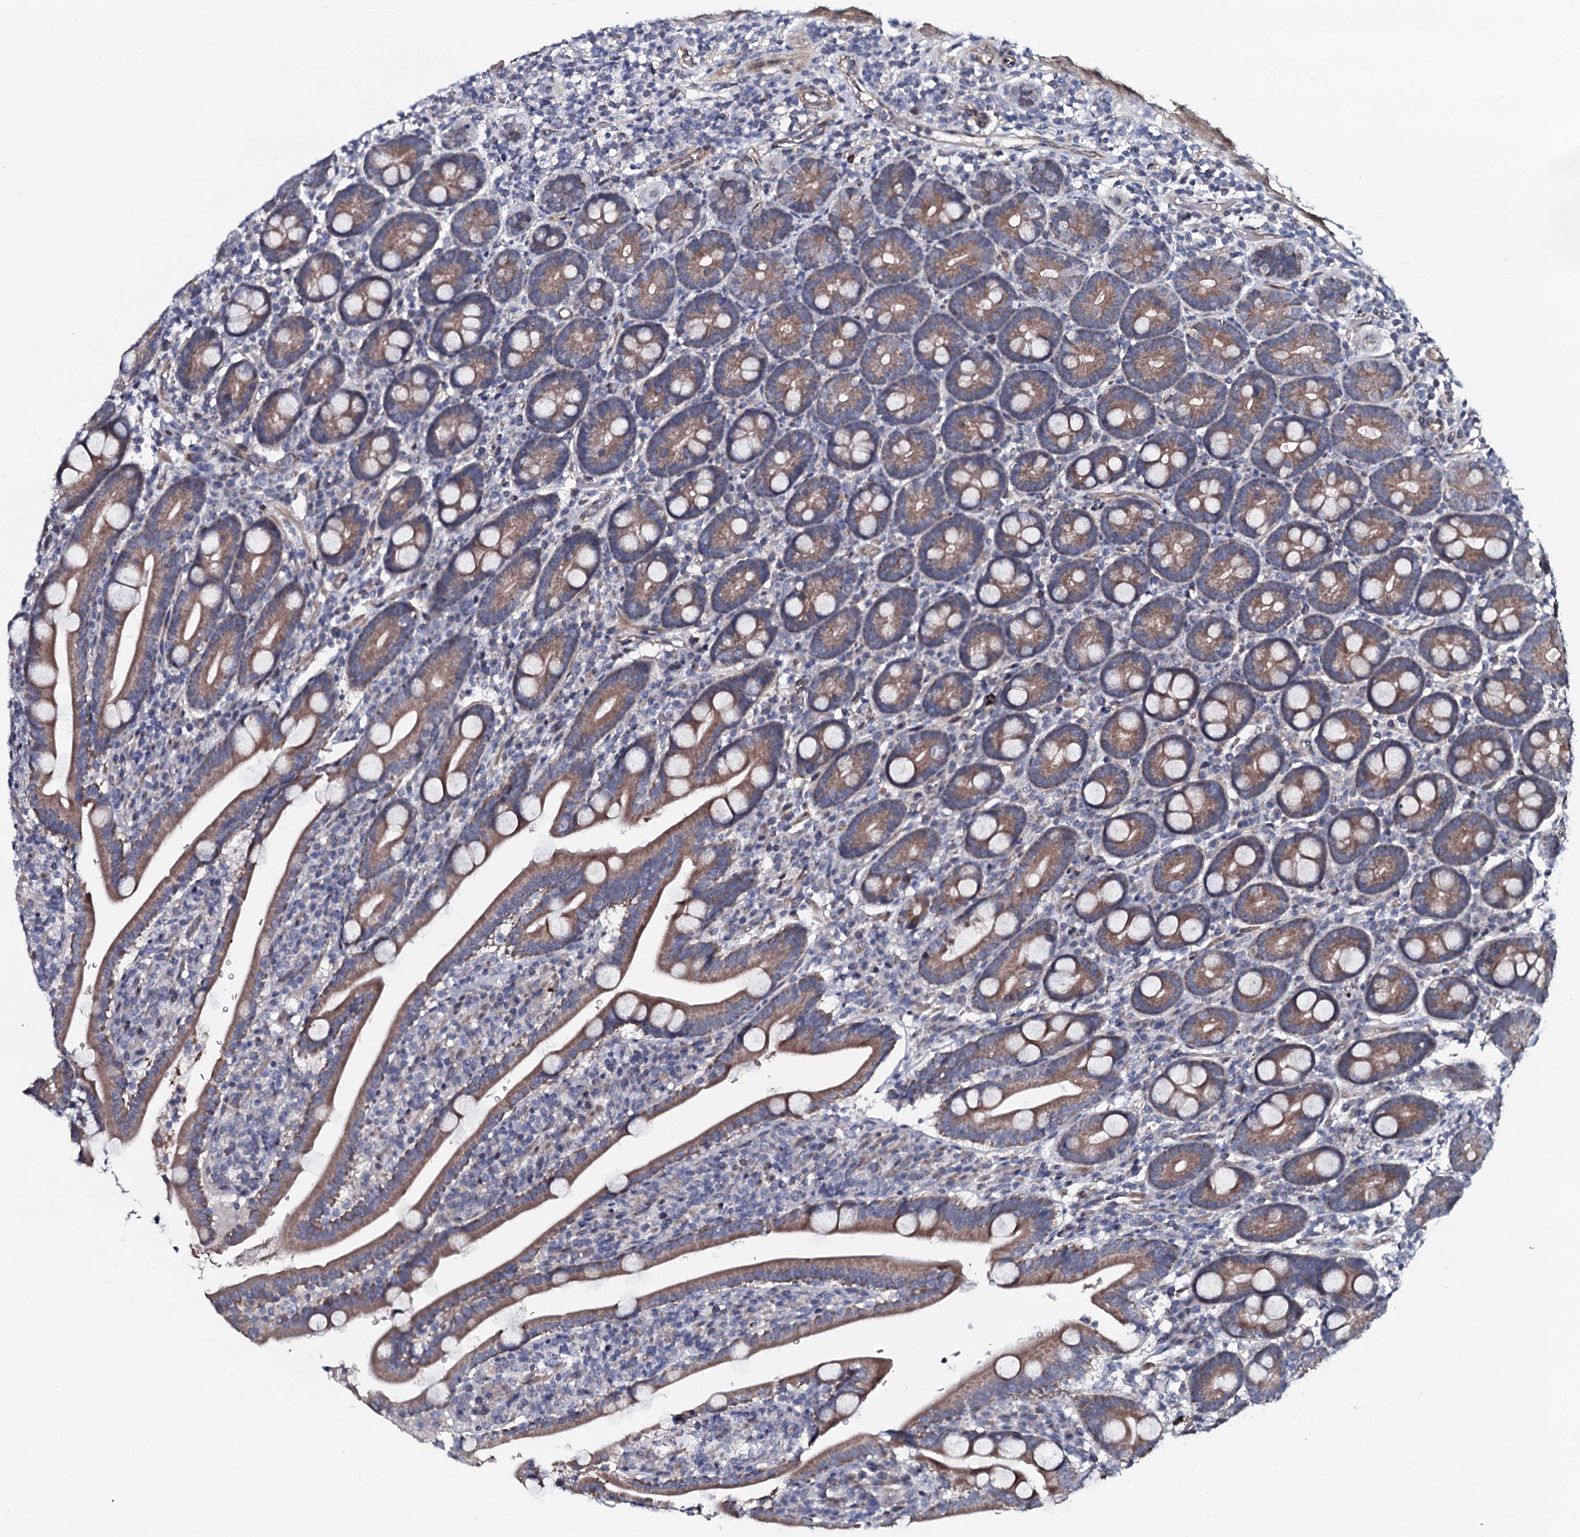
{"staining": {"intensity": "moderate", "quantity": ">75%", "location": "cytoplasmic/membranous"}, "tissue": "duodenum", "cell_type": "Glandular cells", "image_type": "normal", "snomed": [{"axis": "morphology", "description": "Normal tissue, NOS"}, {"axis": "topography", "description": "Duodenum"}], "caption": "Duodenum stained with immunohistochemistry (IHC) reveals moderate cytoplasmic/membranous expression in about >75% of glandular cells. (IHC, brightfield microscopy, high magnification).", "gene": "KCTD4", "patient": {"sex": "male", "age": 35}}